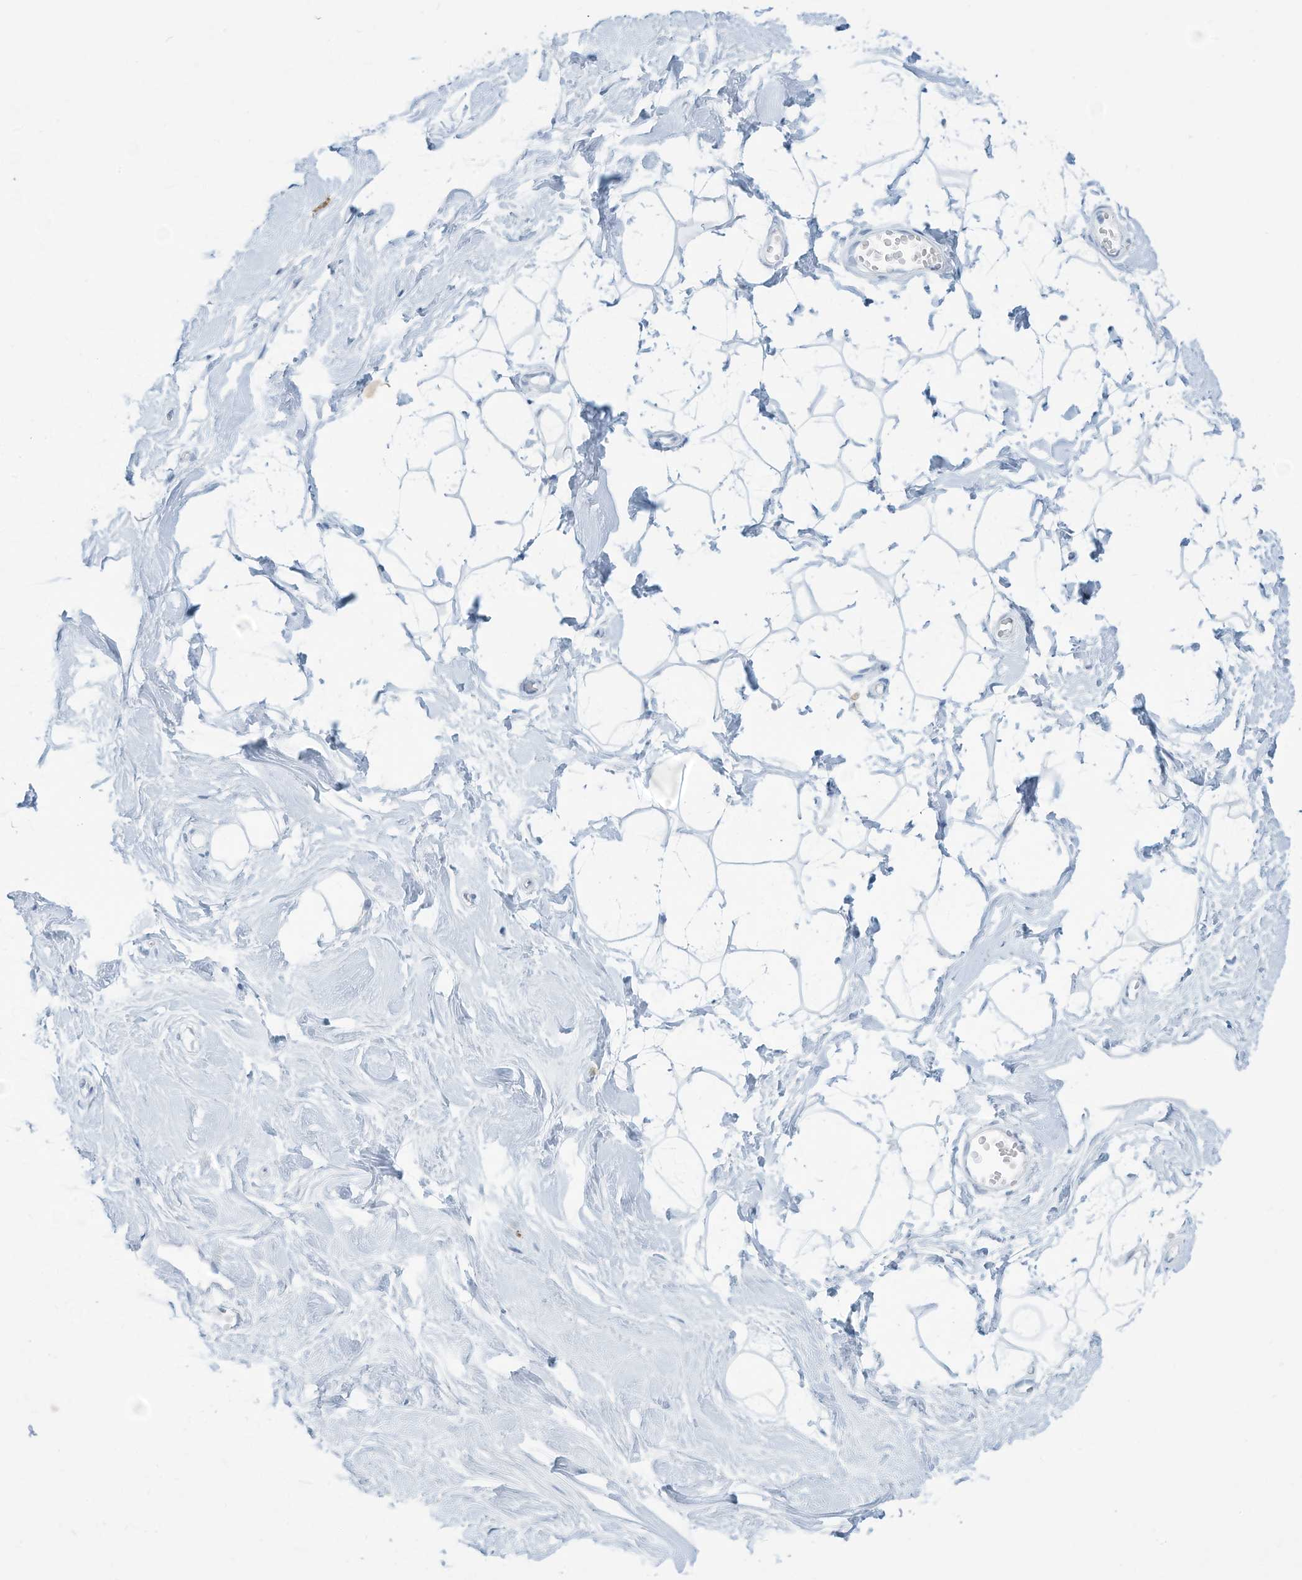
{"staining": {"intensity": "negative", "quantity": "none", "location": "none"}, "tissue": "breast", "cell_type": "Adipocytes", "image_type": "normal", "snomed": [{"axis": "morphology", "description": "Normal tissue, NOS"}, {"axis": "topography", "description": "Breast"}], "caption": "The histopathology image shows no staining of adipocytes in unremarkable breast. (Brightfield microscopy of DAB (3,3'-diaminobenzidine) immunohistochemistry at high magnification).", "gene": "ERI2", "patient": {"sex": "female", "age": 26}}